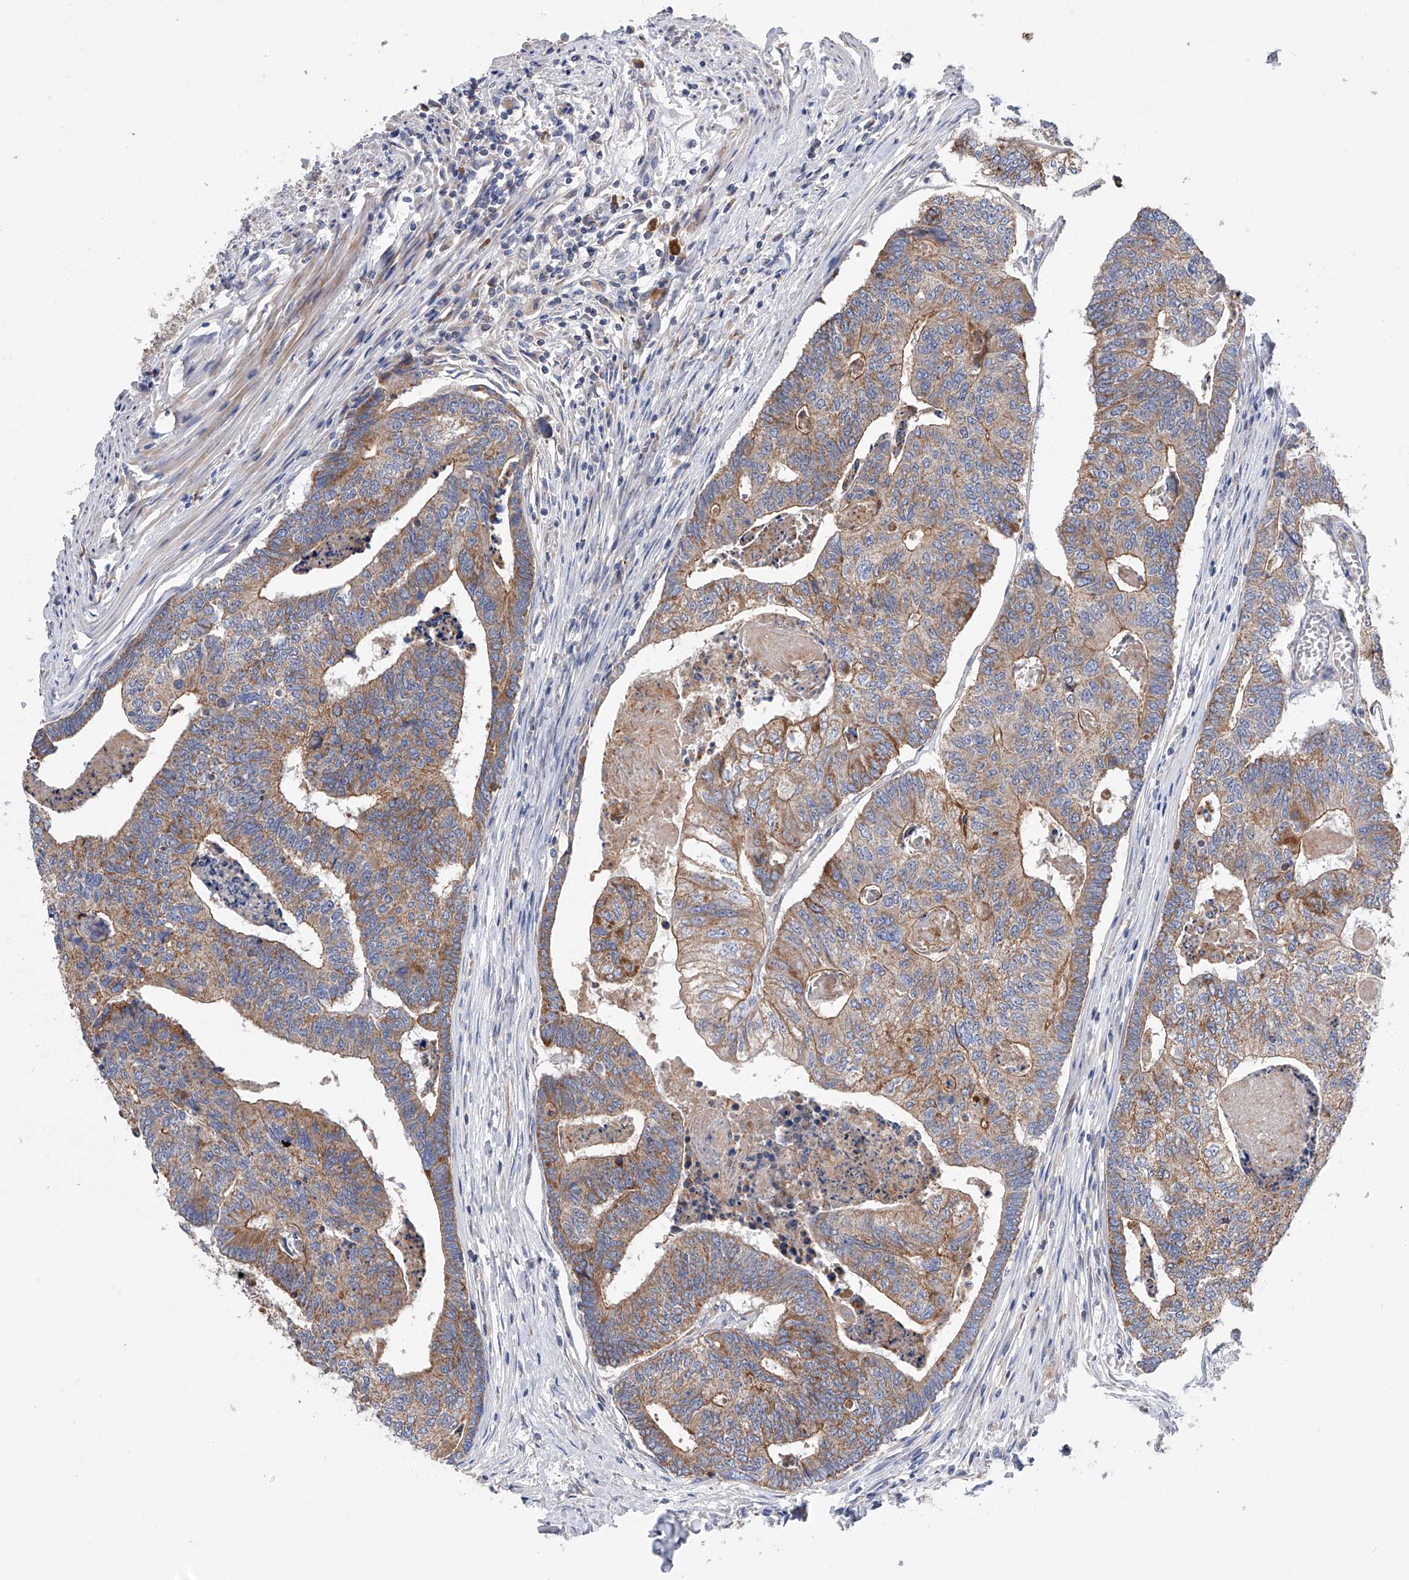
{"staining": {"intensity": "moderate", "quantity": ">75%", "location": "cytoplasmic/membranous"}, "tissue": "colorectal cancer", "cell_type": "Tumor cells", "image_type": "cancer", "snomed": [{"axis": "morphology", "description": "Adenocarcinoma, NOS"}, {"axis": "topography", "description": "Colon"}], "caption": "DAB immunohistochemical staining of human colorectal cancer demonstrates moderate cytoplasmic/membranous protein staining in about >75% of tumor cells. (IHC, brightfield microscopy, high magnification).", "gene": "MLYCD", "patient": {"sex": "female", "age": 67}}